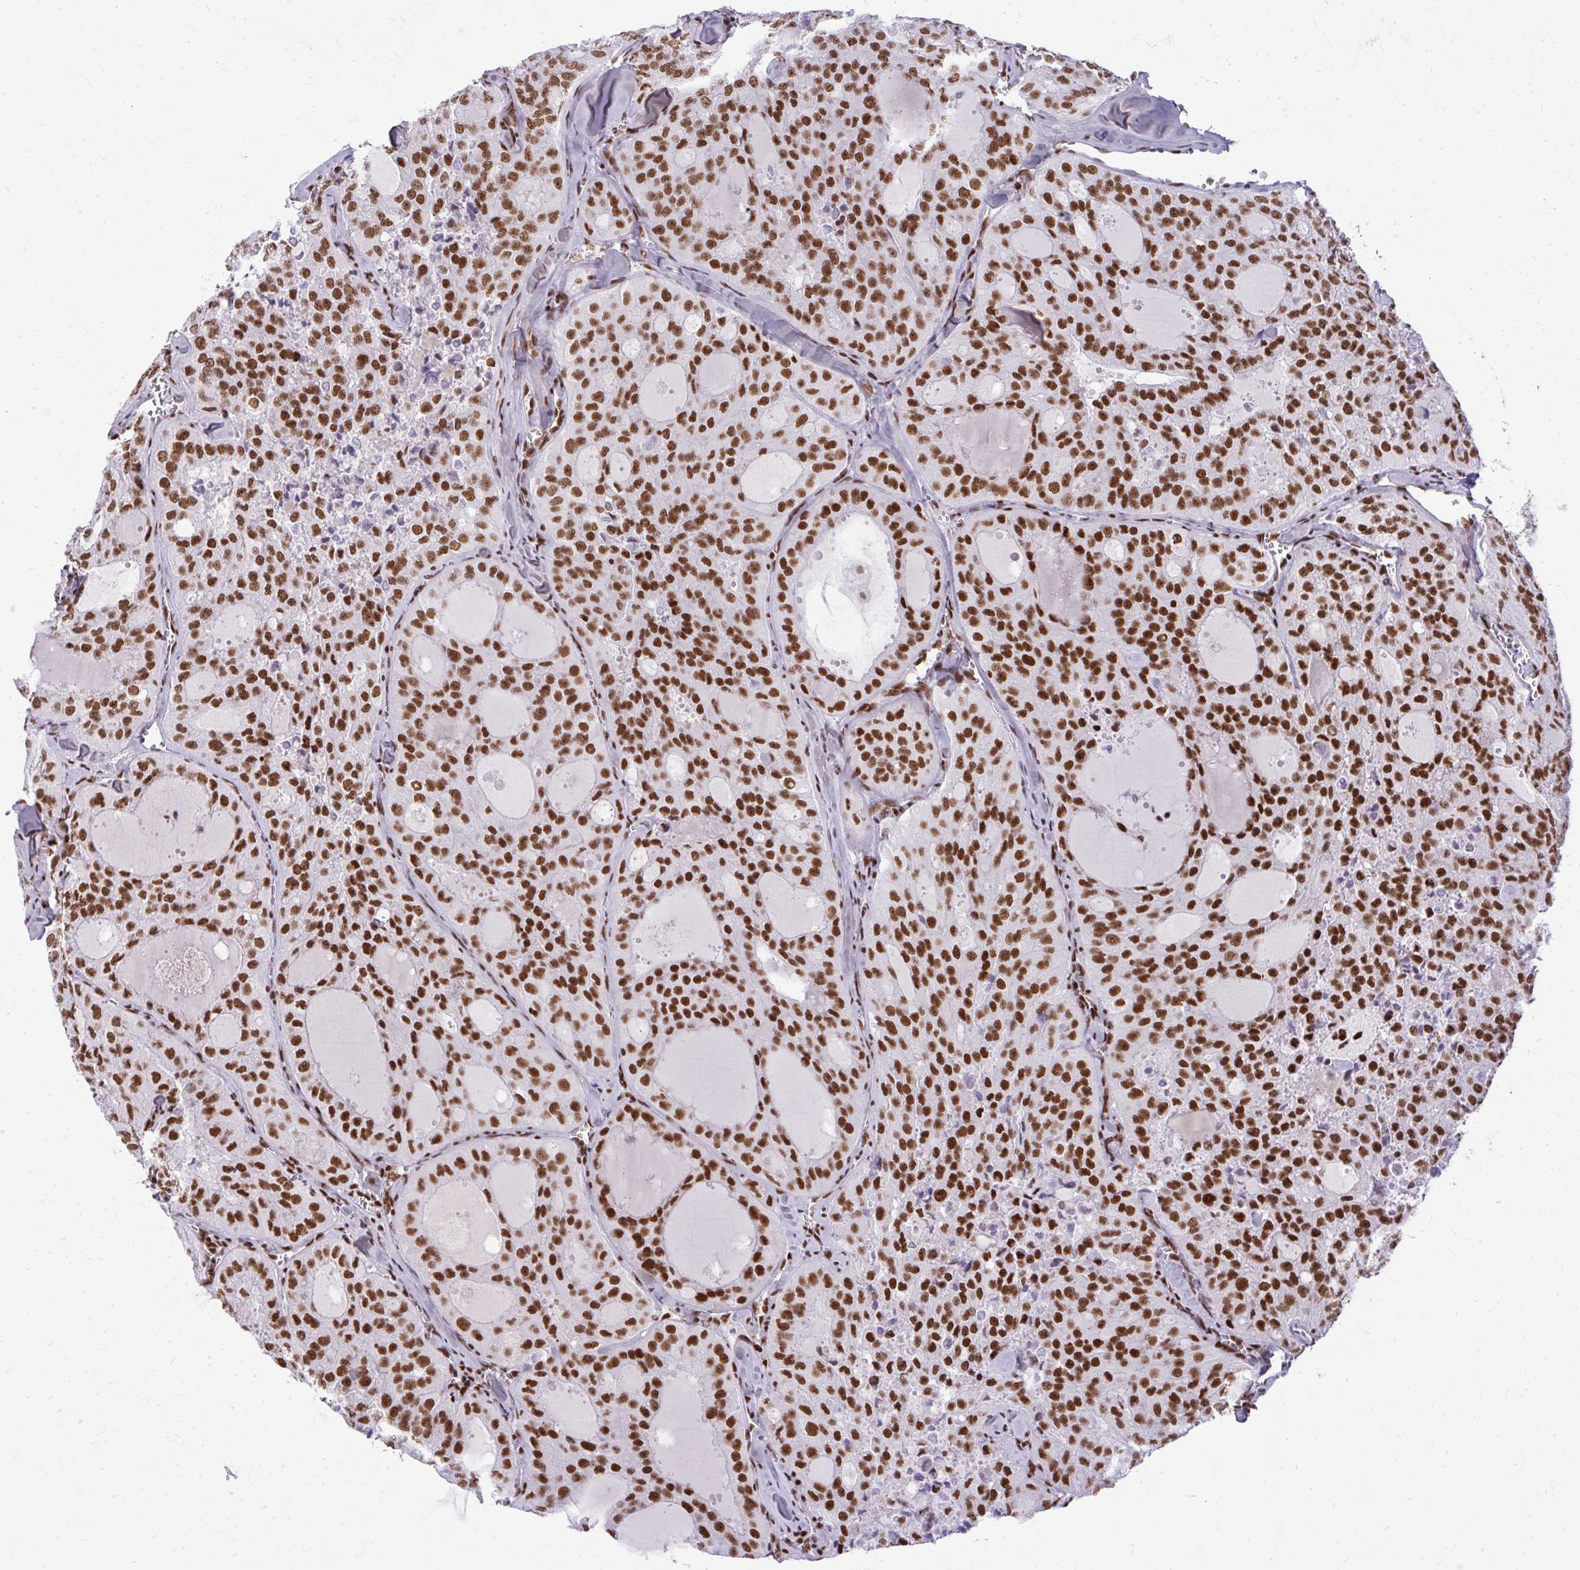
{"staining": {"intensity": "strong", "quantity": ">75%", "location": "nuclear"}, "tissue": "thyroid cancer", "cell_type": "Tumor cells", "image_type": "cancer", "snomed": [{"axis": "morphology", "description": "Follicular adenoma carcinoma, NOS"}, {"axis": "topography", "description": "Thyroid gland"}], "caption": "The immunohistochemical stain highlights strong nuclear positivity in tumor cells of thyroid cancer tissue.", "gene": "CDYL", "patient": {"sex": "male", "age": 75}}